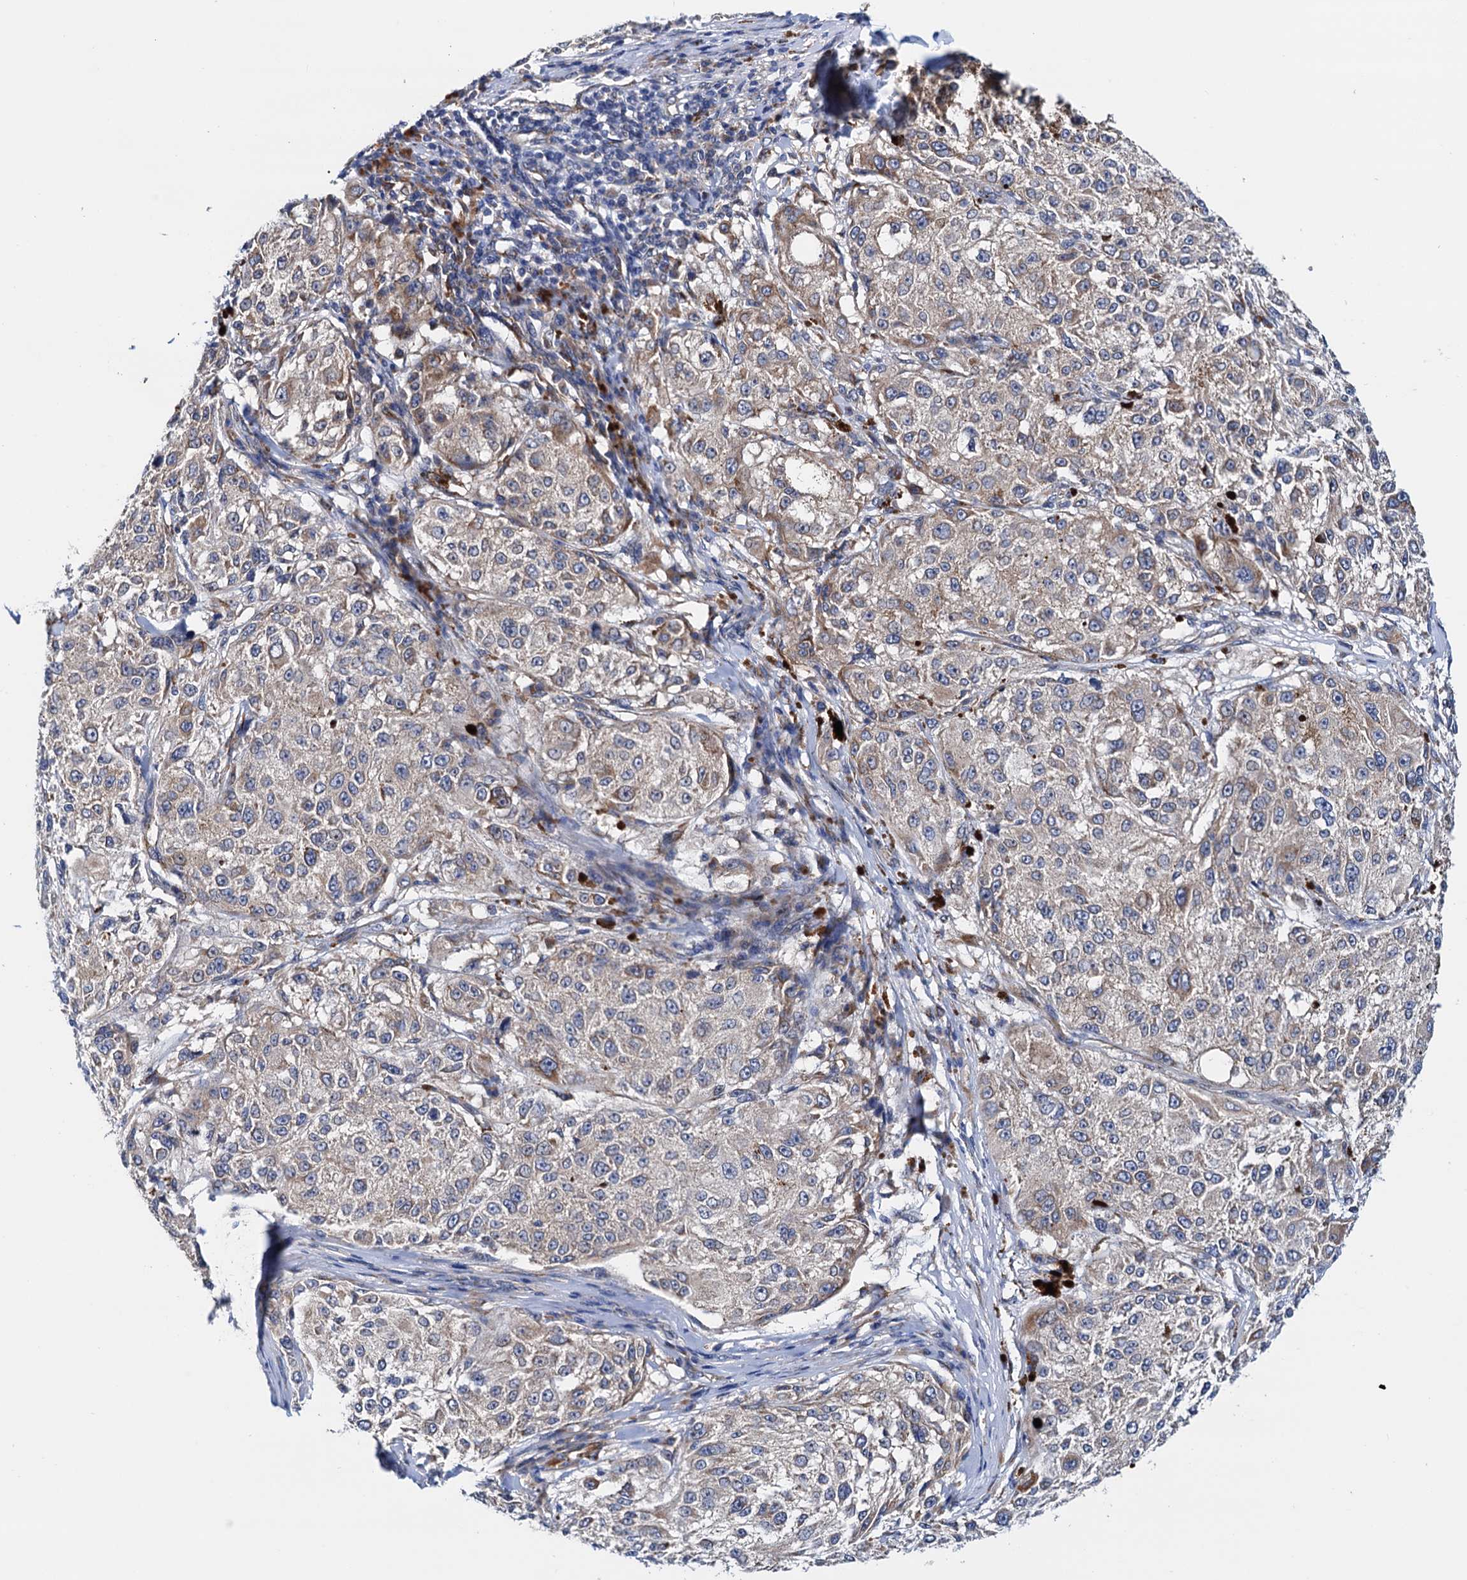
{"staining": {"intensity": "weak", "quantity": "<25%", "location": "cytoplasmic/membranous"}, "tissue": "melanoma", "cell_type": "Tumor cells", "image_type": "cancer", "snomed": [{"axis": "morphology", "description": "Necrosis, NOS"}, {"axis": "morphology", "description": "Malignant melanoma, NOS"}, {"axis": "topography", "description": "Skin"}], "caption": "Photomicrograph shows no significant protein expression in tumor cells of melanoma.", "gene": "RASSF9", "patient": {"sex": "female", "age": 87}}